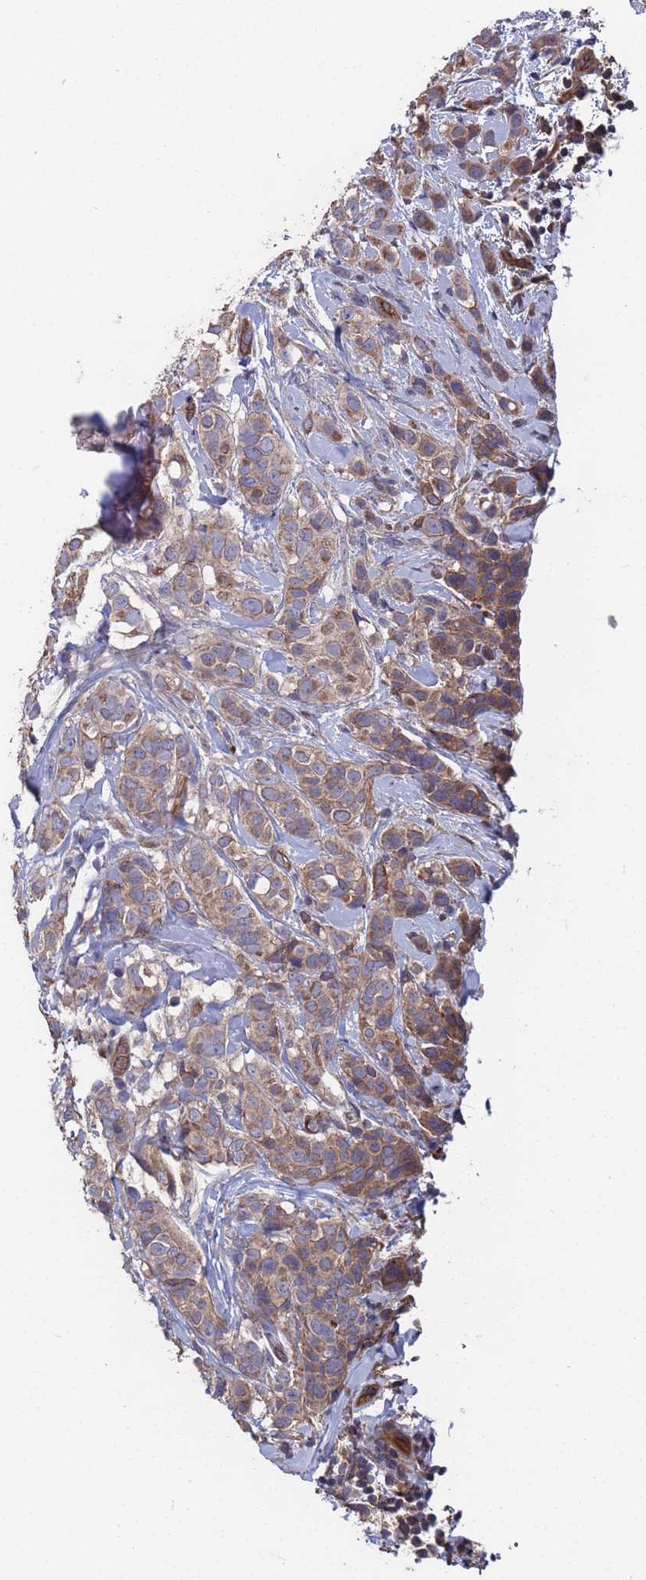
{"staining": {"intensity": "moderate", "quantity": "<25%", "location": "cytoplasmic/membranous"}, "tissue": "breast cancer", "cell_type": "Tumor cells", "image_type": "cancer", "snomed": [{"axis": "morphology", "description": "Lobular carcinoma"}, {"axis": "topography", "description": "Breast"}], "caption": "A low amount of moderate cytoplasmic/membranous positivity is identified in about <25% of tumor cells in breast cancer (lobular carcinoma) tissue. (Stains: DAB (3,3'-diaminobenzidine) in brown, nuclei in blue, Microscopy: brightfield microscopy at high magnification).", "gene": "NDUFAF6", "patient": {"sex": "female", "age": 51}}